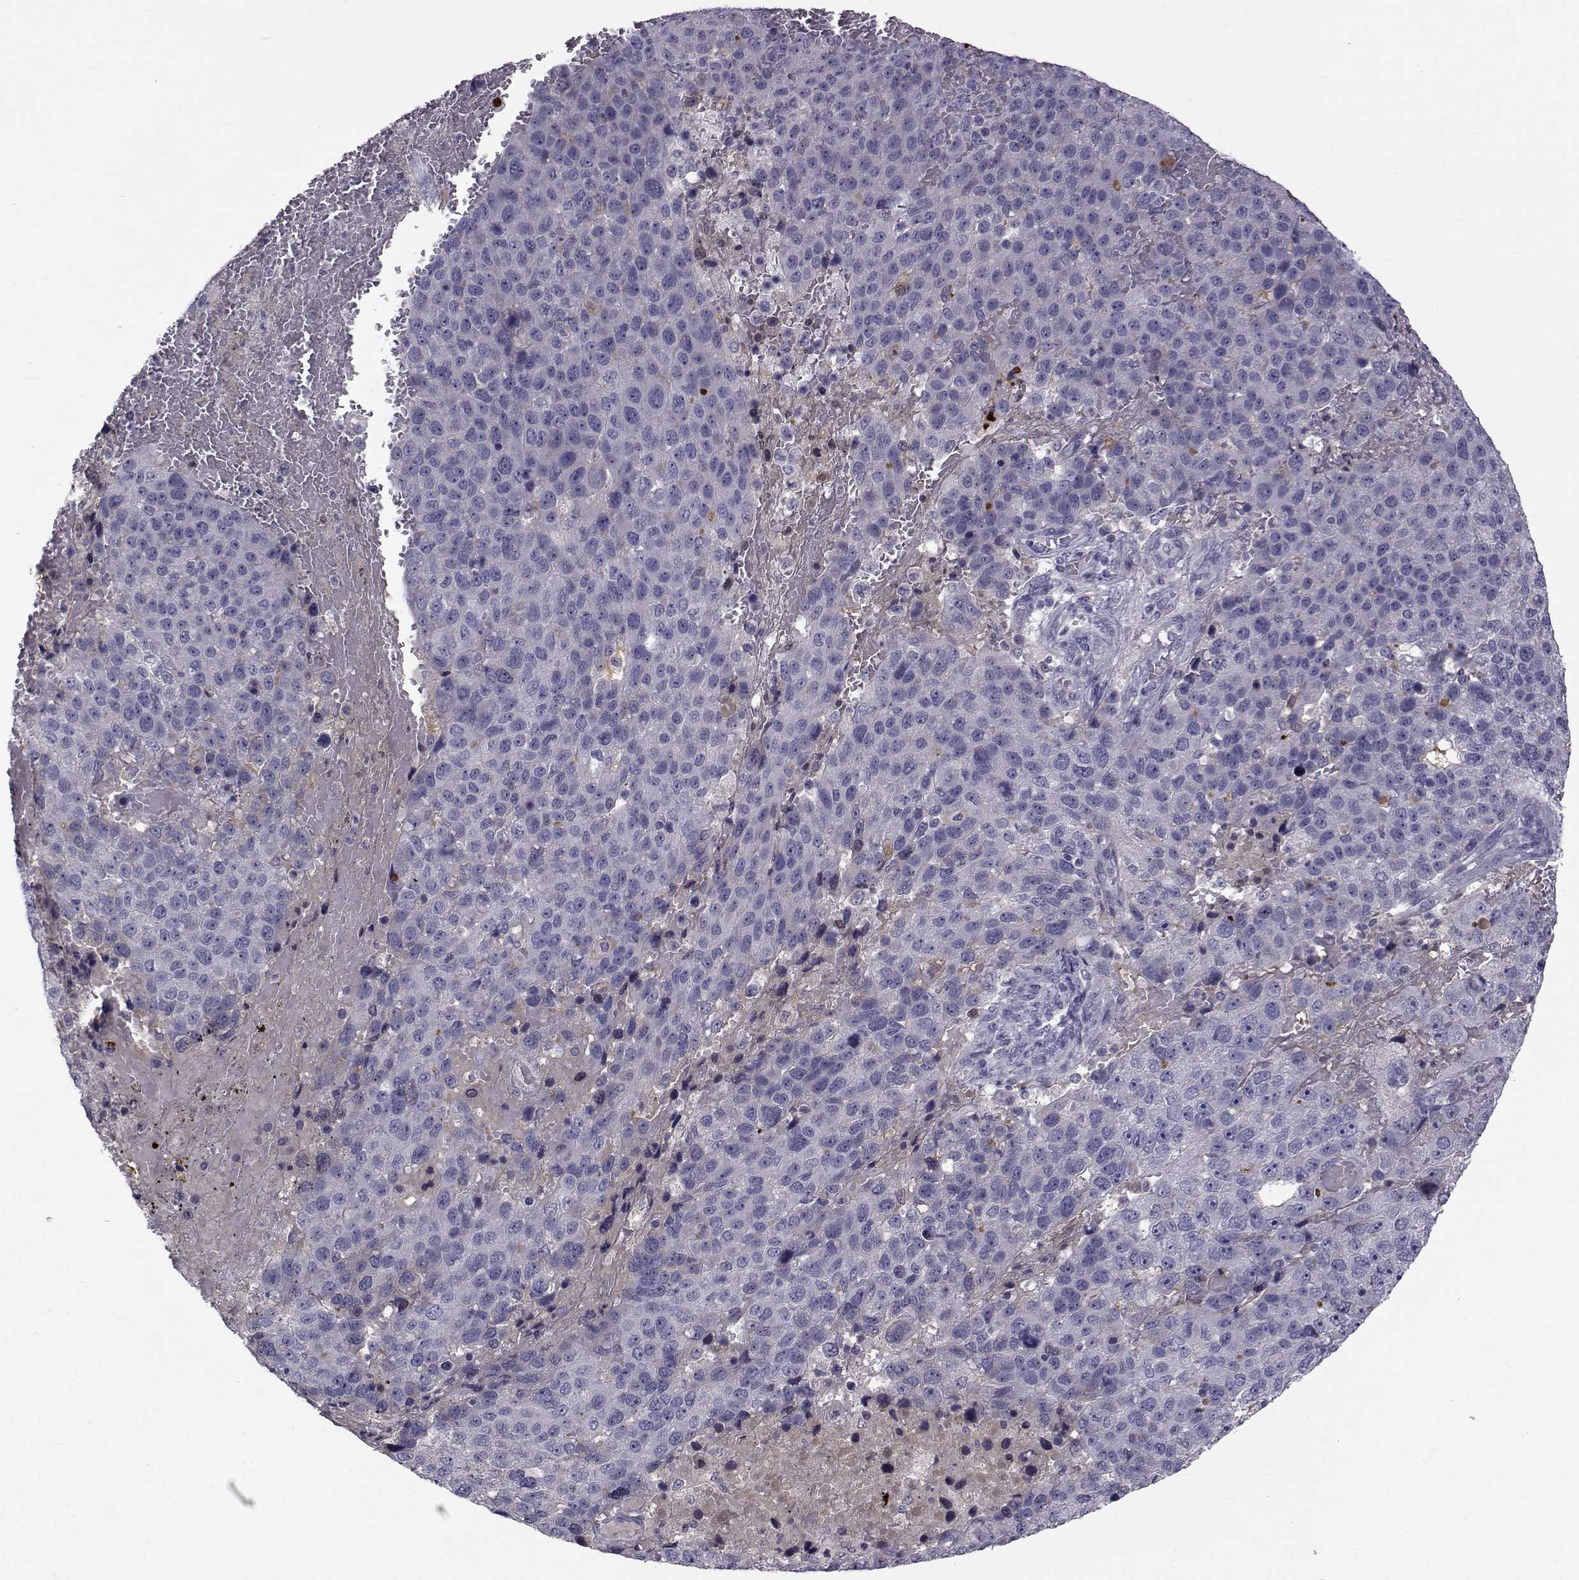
{"staining": {"intensity": "negative", "quantity": "none", "location": "none"}, "tissue": "pancreatic cancer", "cell_type": "Tumor cells", "image_type": "cancer", "snomed": [{"axis": "morphology", "description": "Adenocarcinoma, NOS"}, {"axis": "topography", "description": "Pancreas"}], "caption": "Immunohistochemistry photomicrograph of pancreatic adenocarcinoma stained for a protein (brown), which shows no staining in tumor cells.", "gene": "TNFRSF11B", "patient": {"sex": "female", "age": 61}}